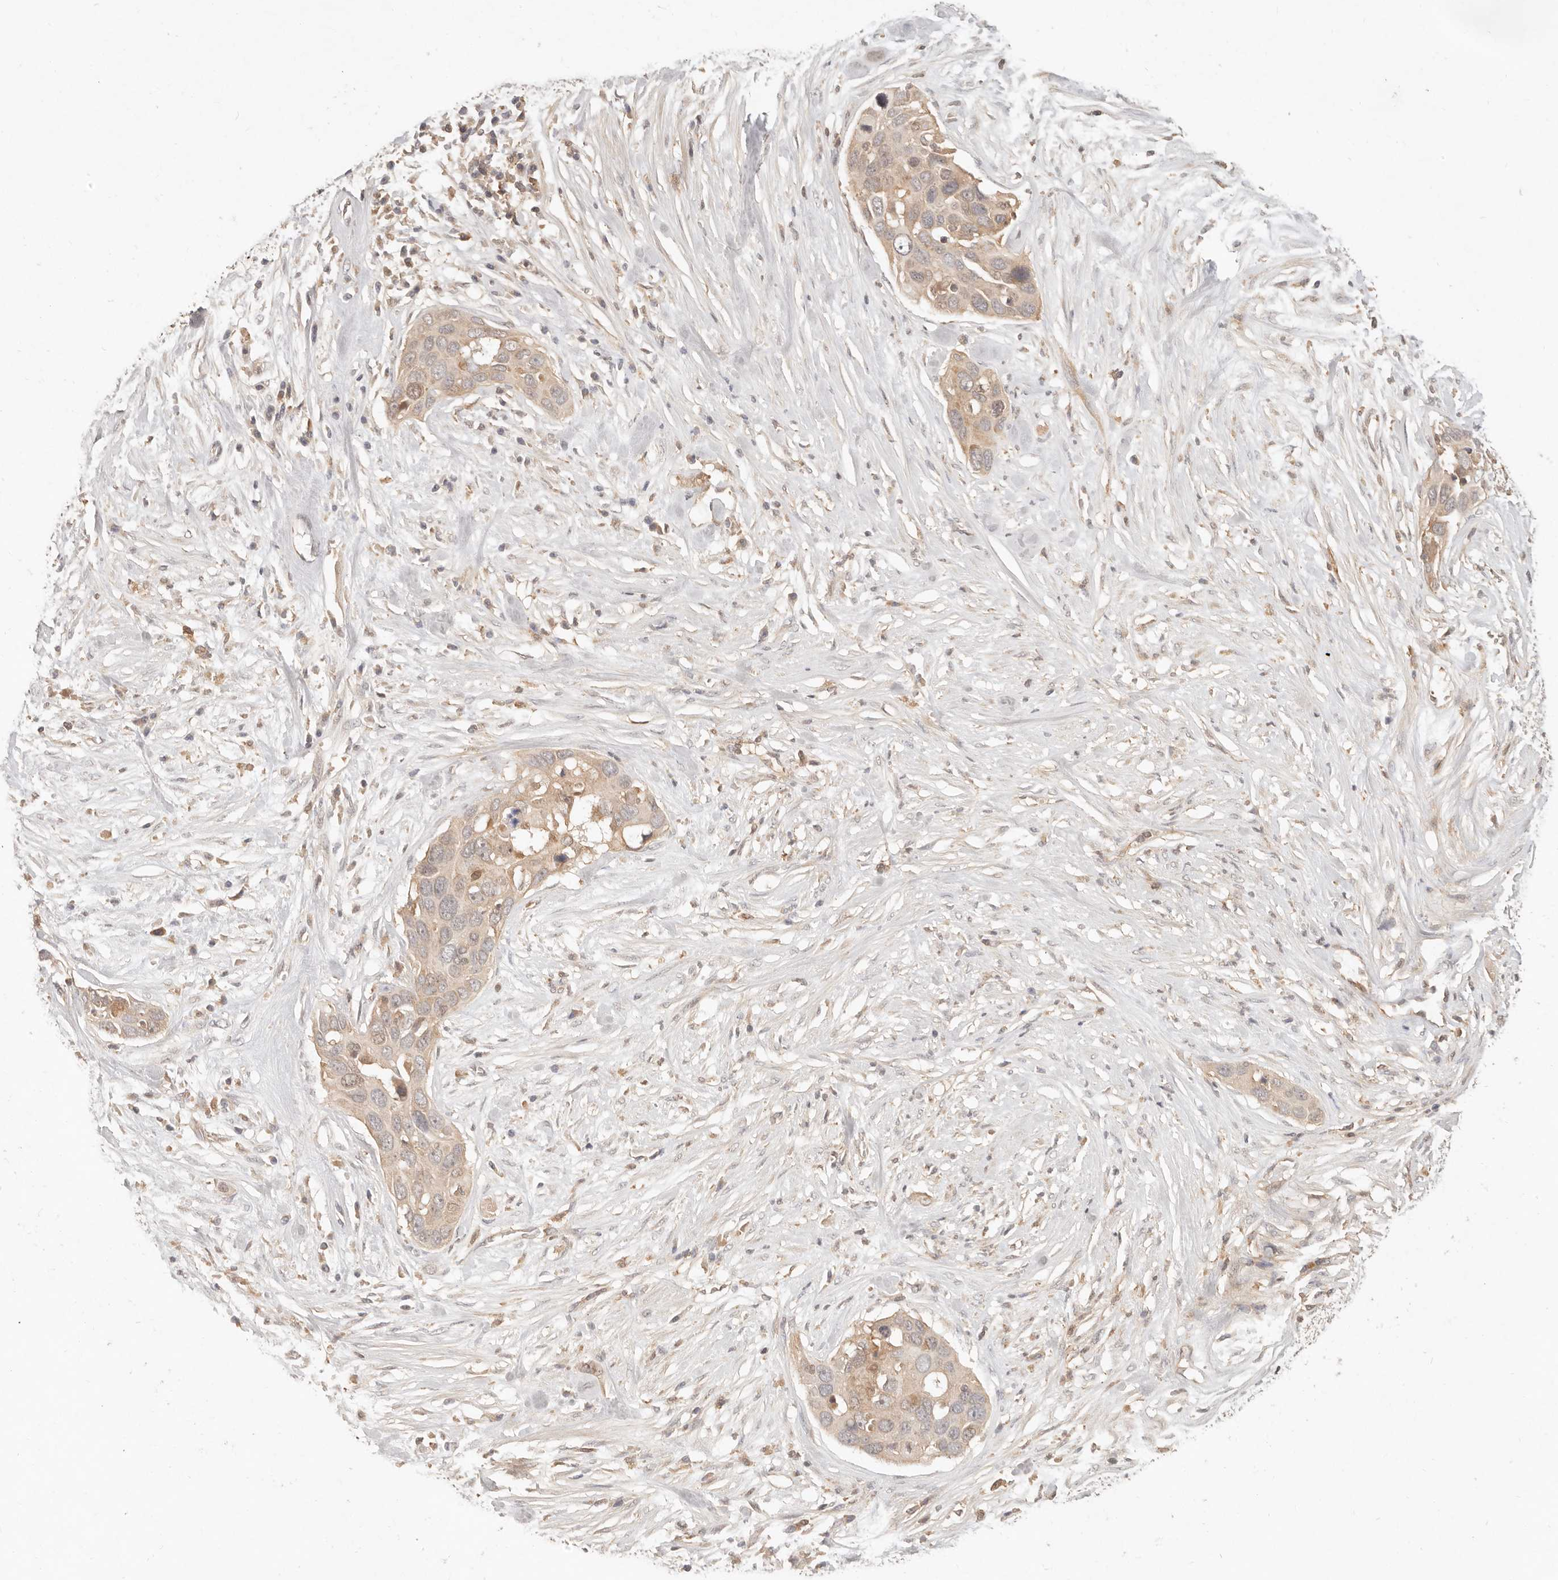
{"staining": {"intensity": "weak", "quantity": ">75%", "location": "cytoplasmic/membranous"}, "tissue": "pancreatic cancer", "cell_type": "Tumor cells", "image_type": "cancer", "snomed": [{"axis": "morphology", "description": "Adenocarcinoma, NOS"}, {"axis": "topography", "description": "Pancreas"}], "caption": "Brown immunohistochemical staining in pancreatic cancer (adenocarcinoma) shows weak cytoplasmic/membranous expression in about >75% of tumor cells. (DAB (3,3'-diaminobenzidine) IHC with brightfield microscopy, high magnification).", "gene": "NECAP2", "patient": {"sex": "female", "age": 60}}